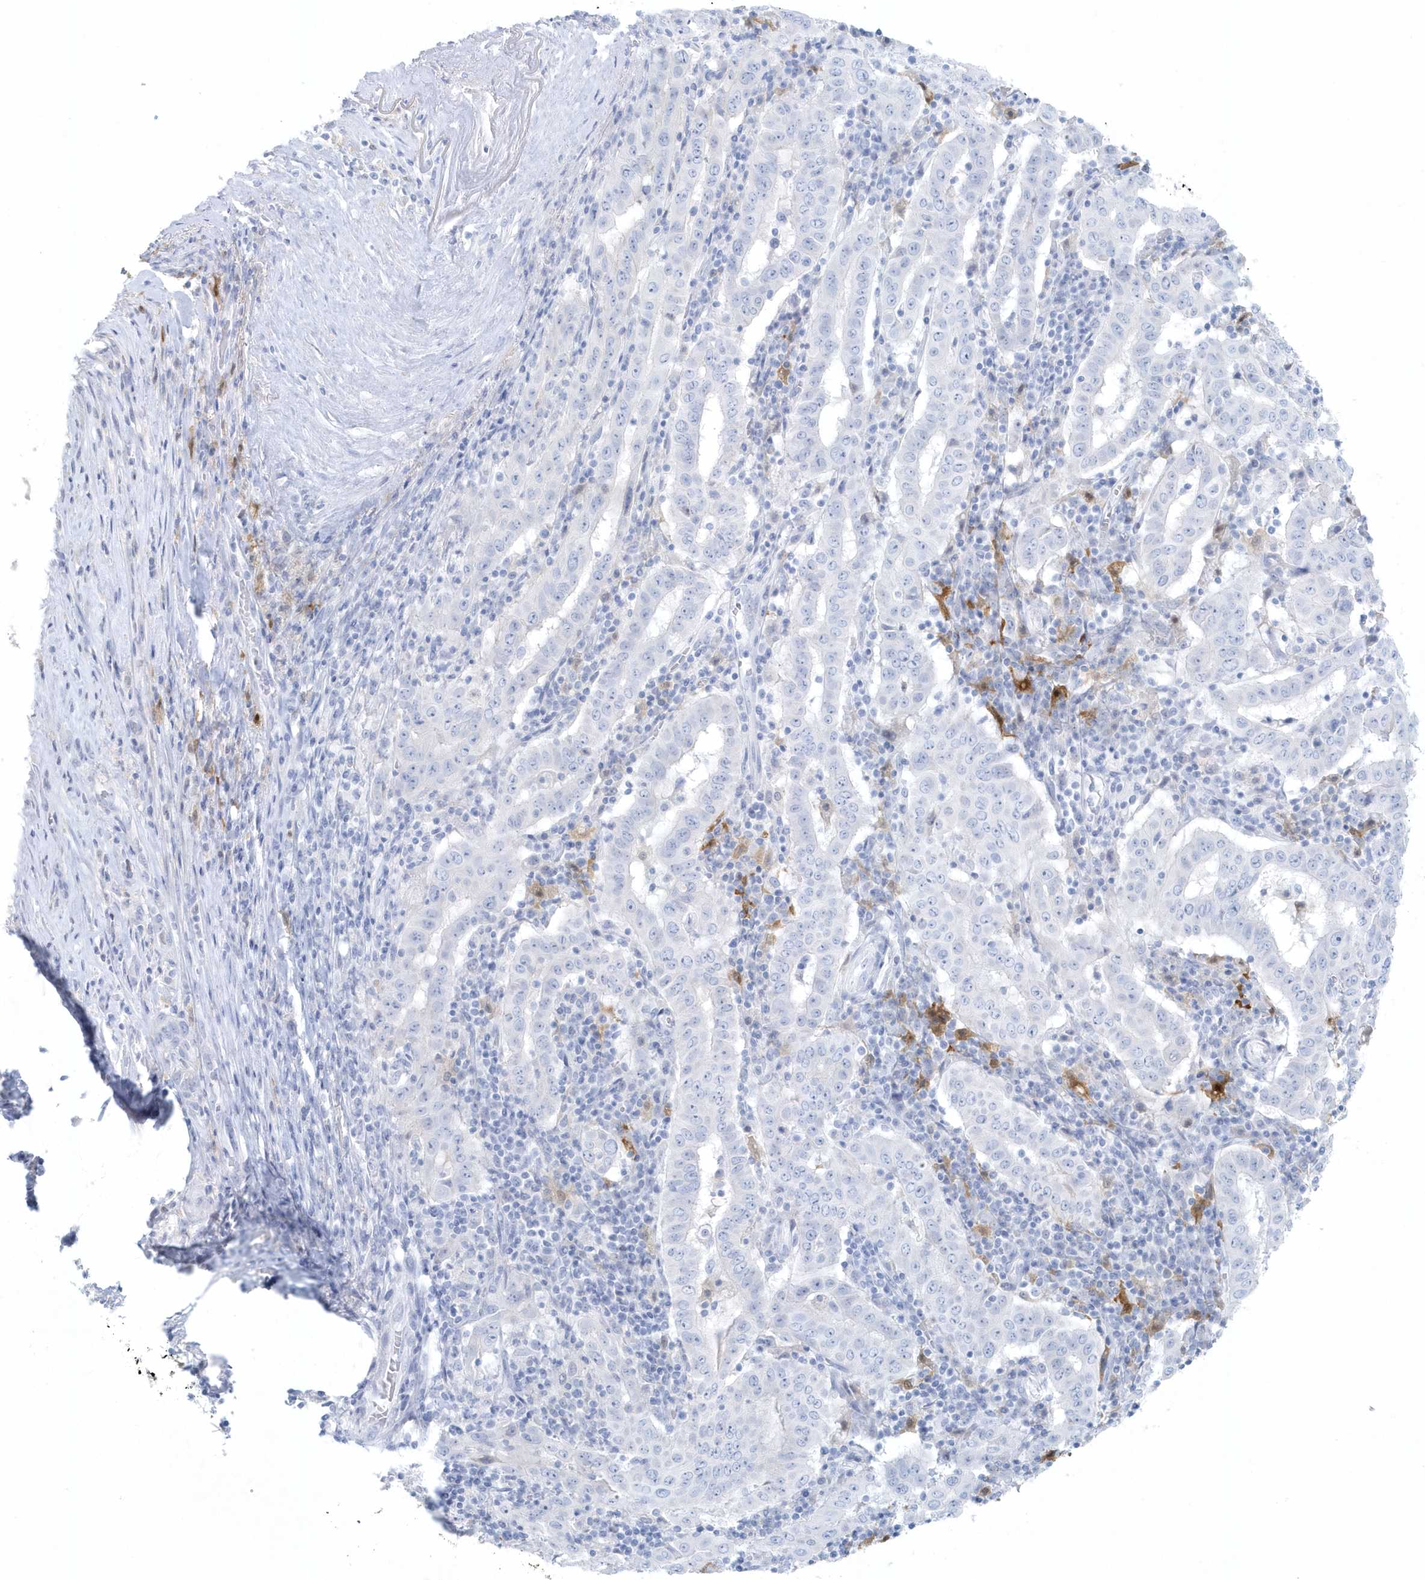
{"staining": {"intensity": "negative", "quantity": "none", "location": "none"}, "tissue": "pancreatic cancer", "cell_type": "Tumor cells", "image_type": "cancer", "snomed": [{"axis": "morphology", "description": "Adenocarcinoma, NOS"}, {"axis": "topography", "description": "Pancreas"}], "caption": "IHC histopathology image of human pancreatic cancer stained for a protein (brown), which exhibits no positivity in tumor cells.", "gene": "FAM98A", "patient": {"sex": "male", "age": 63}}